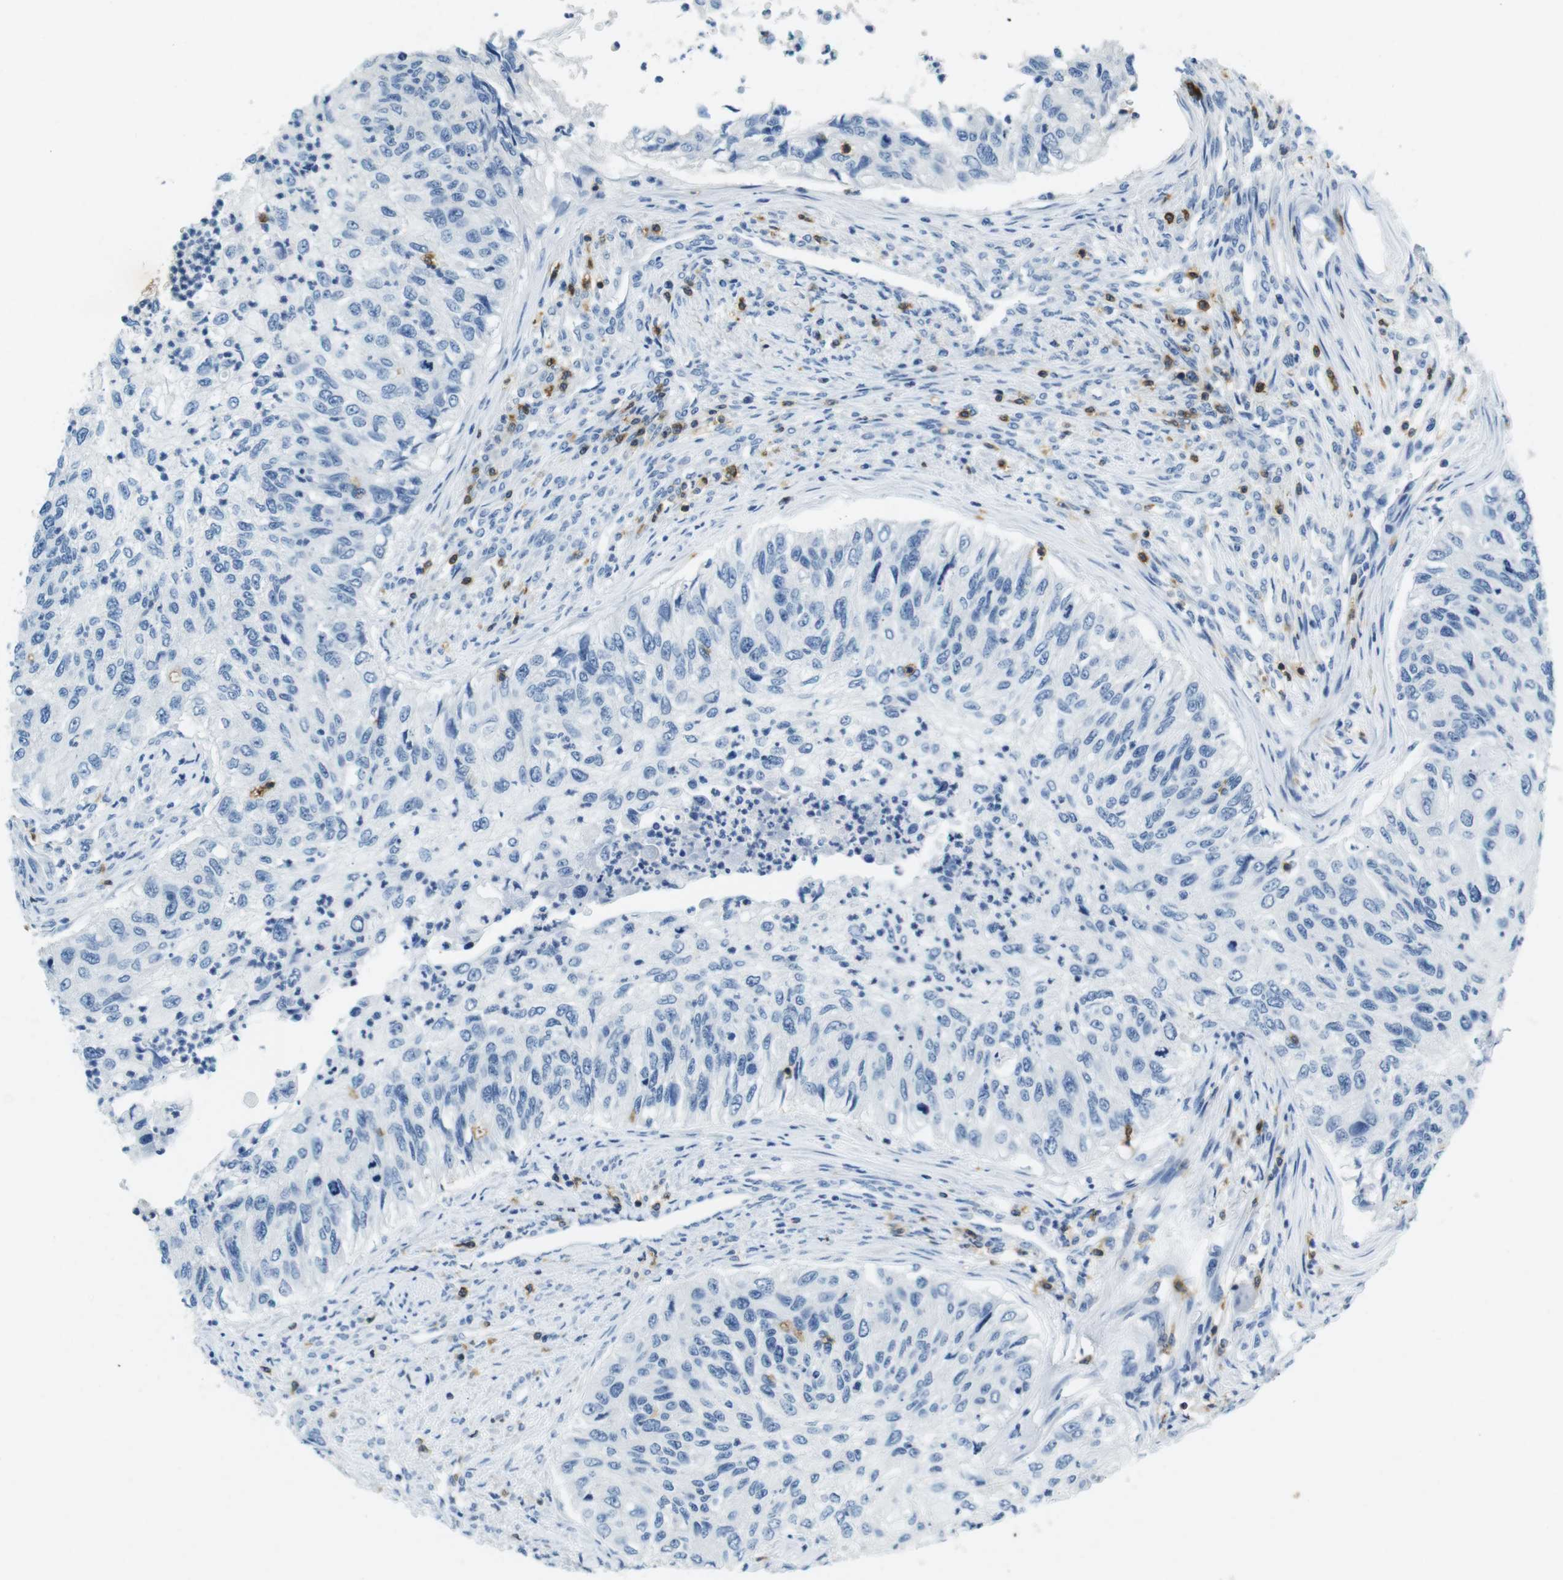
{"staining": {"intensity": "negative", "quantity": "none", "location": "none"}, "tissue": "urothelial cancer", "cell_type": "Tumor cells", "image_type": "cancer", "snomed": [{"axis": "morphology", "description": "Urothelial carcinoma, High grade"}, {"axis": "topography", "description": "Urinary bladder"}], "caption": "This histopathology image is of high-grade urothelial carcinoma stained with immunohistochemistry to label a protein in brown with the nuclei are counter-stained blue. There is no expression in tumor cells. (DAB (3,3'-diaminobenzidine) immunohistochemistry with hematoxylin counter stain).", "gene": "LAT", "patient": {"sex": "female", "age": 60}}